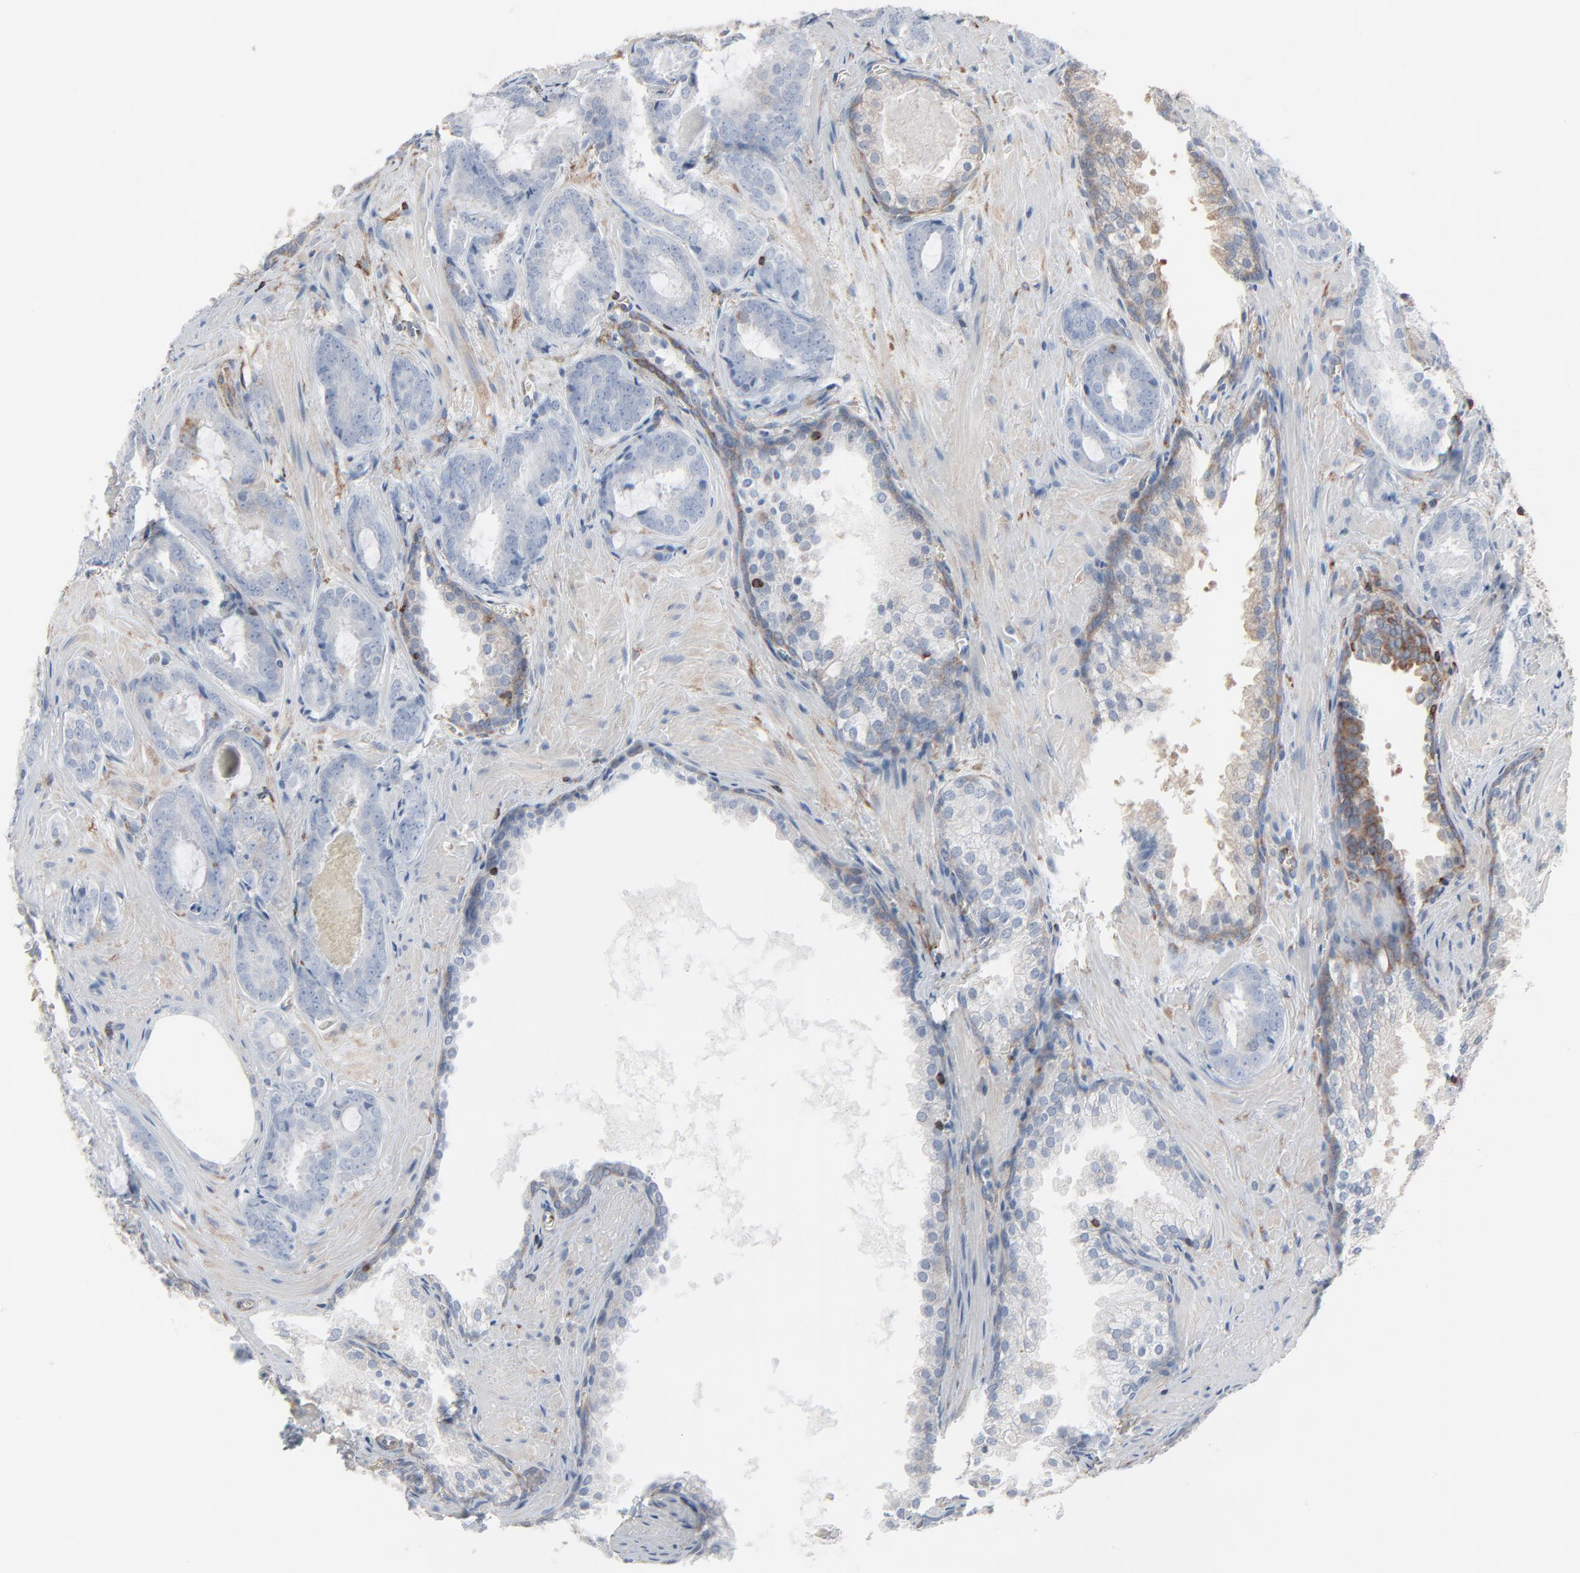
{"staining": {"intensity": "negative", "quantity": "none", "location": "none"}, "tissue": "prostate cancer", "cell_type": "Tumor cells", "image_type": "cancer", "snomed": [{"axis": "morphology", "description": "Adenocarcinoma, Medium grade"}, {"axis": "topography", "description": "Prostate"}], "caption": "Medium-grade adenocarcinoma (prostate) stained for a protein using IHC demonstrates no staining tumor cells.", "gene": "OPTN", "patient": {"sex": "male", "age": 64}}